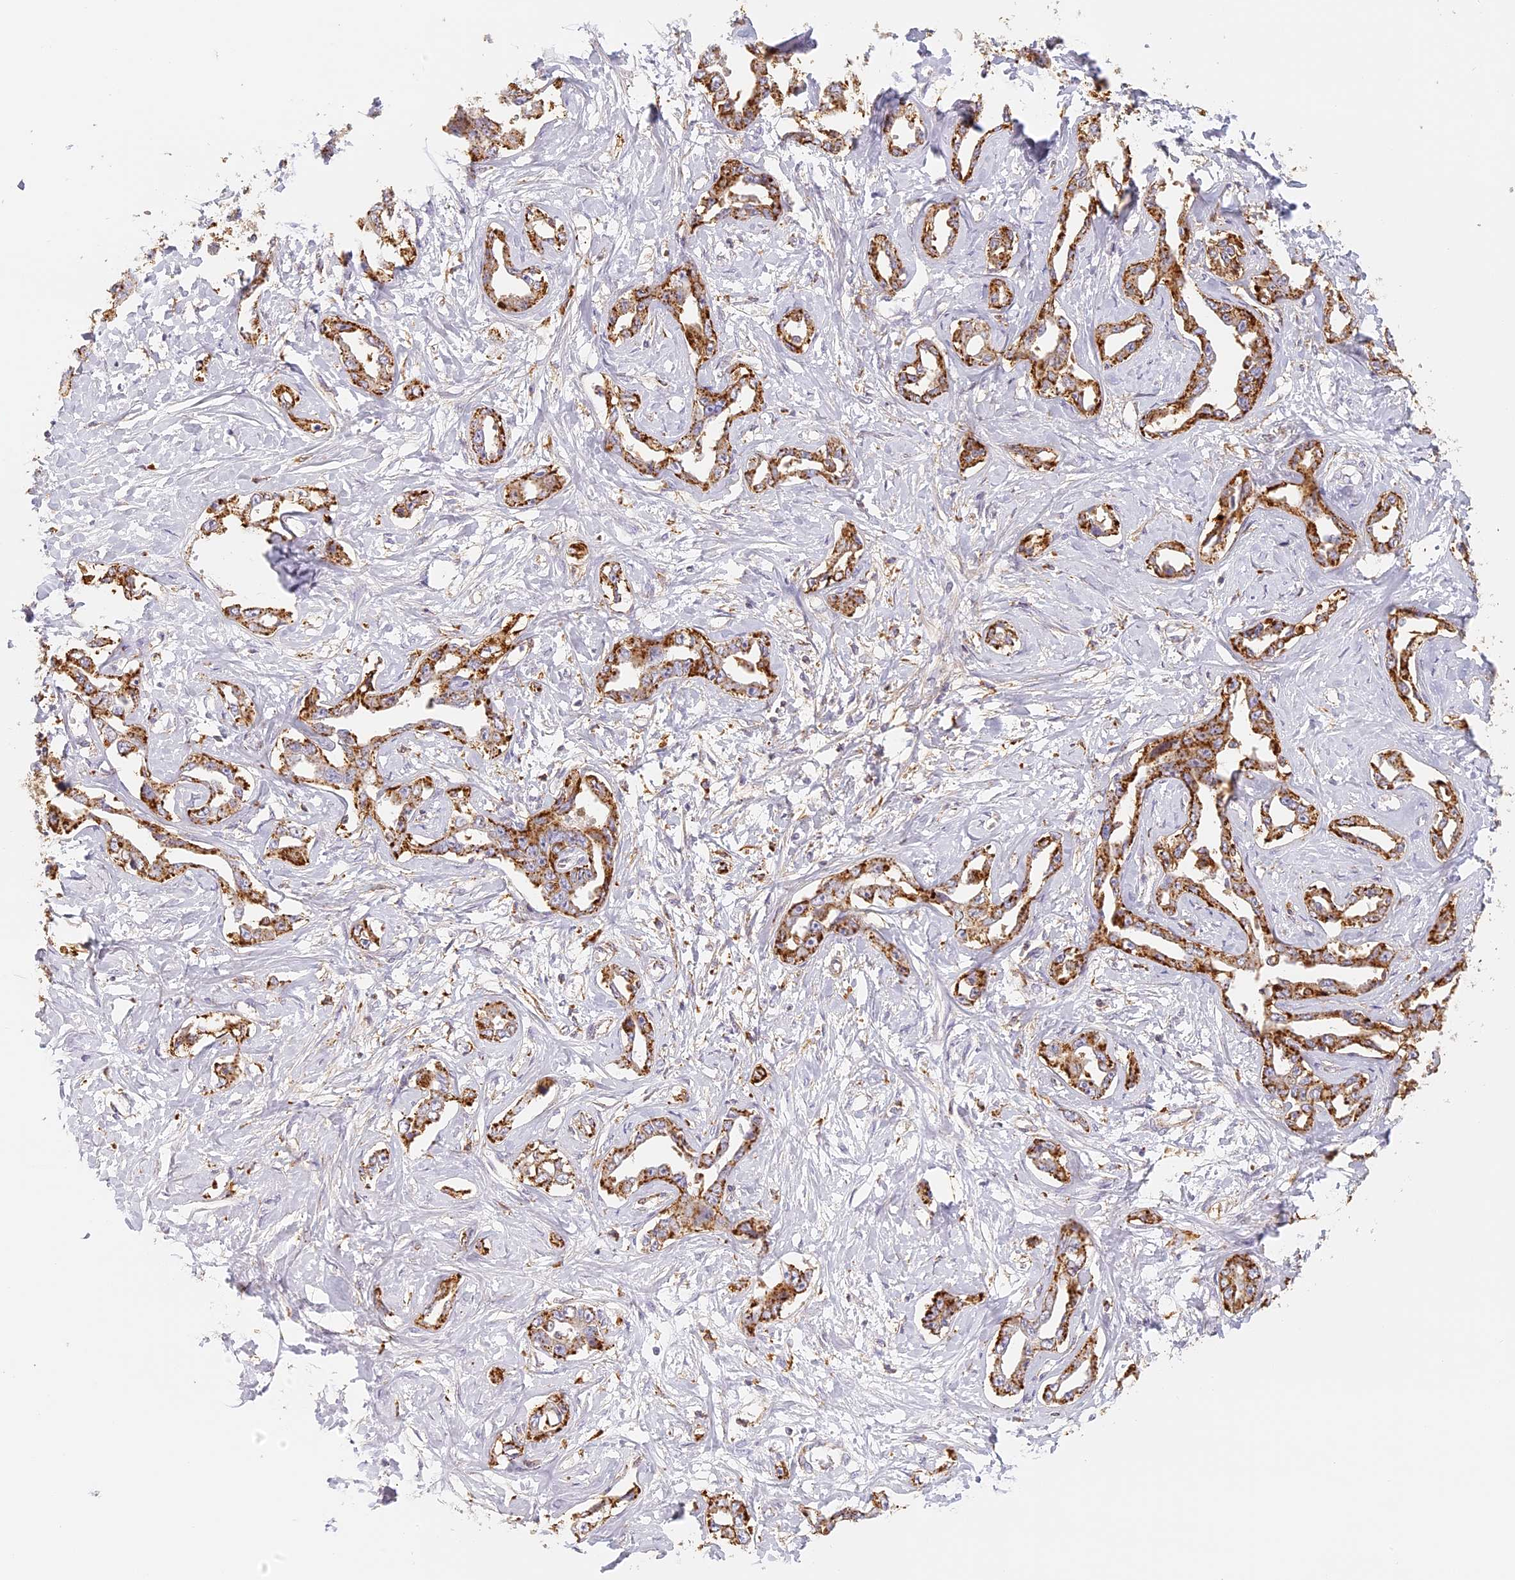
{"staining": {"intensity": "moderate", "quantity": ">75%", "location": "cytoplasmic/membranous"}, "tissue": "liver cancer", "cell_type": "Tumor cells", "image_type": "cancer", "snomed": [{"axis": "morphology", "description": "Cholangiocarcinoma"}, {"axis": "topography", "description": "Liver"}], "caption": "Immunohistochemical staining of liver cholangiocarcinoma exhibits moderate cytoplasmic/membranous protein positivity in approximately >75% of tumor cells. The staining was performed using DAB (3,3'-diaminobenzidine) to visualize the protein expression in brown, while the nuclei were stained in blue with hematoxylin (Magnification: 20x).", "gene": "LAMP2", "patient": {"sex": "male", "age": 59}}